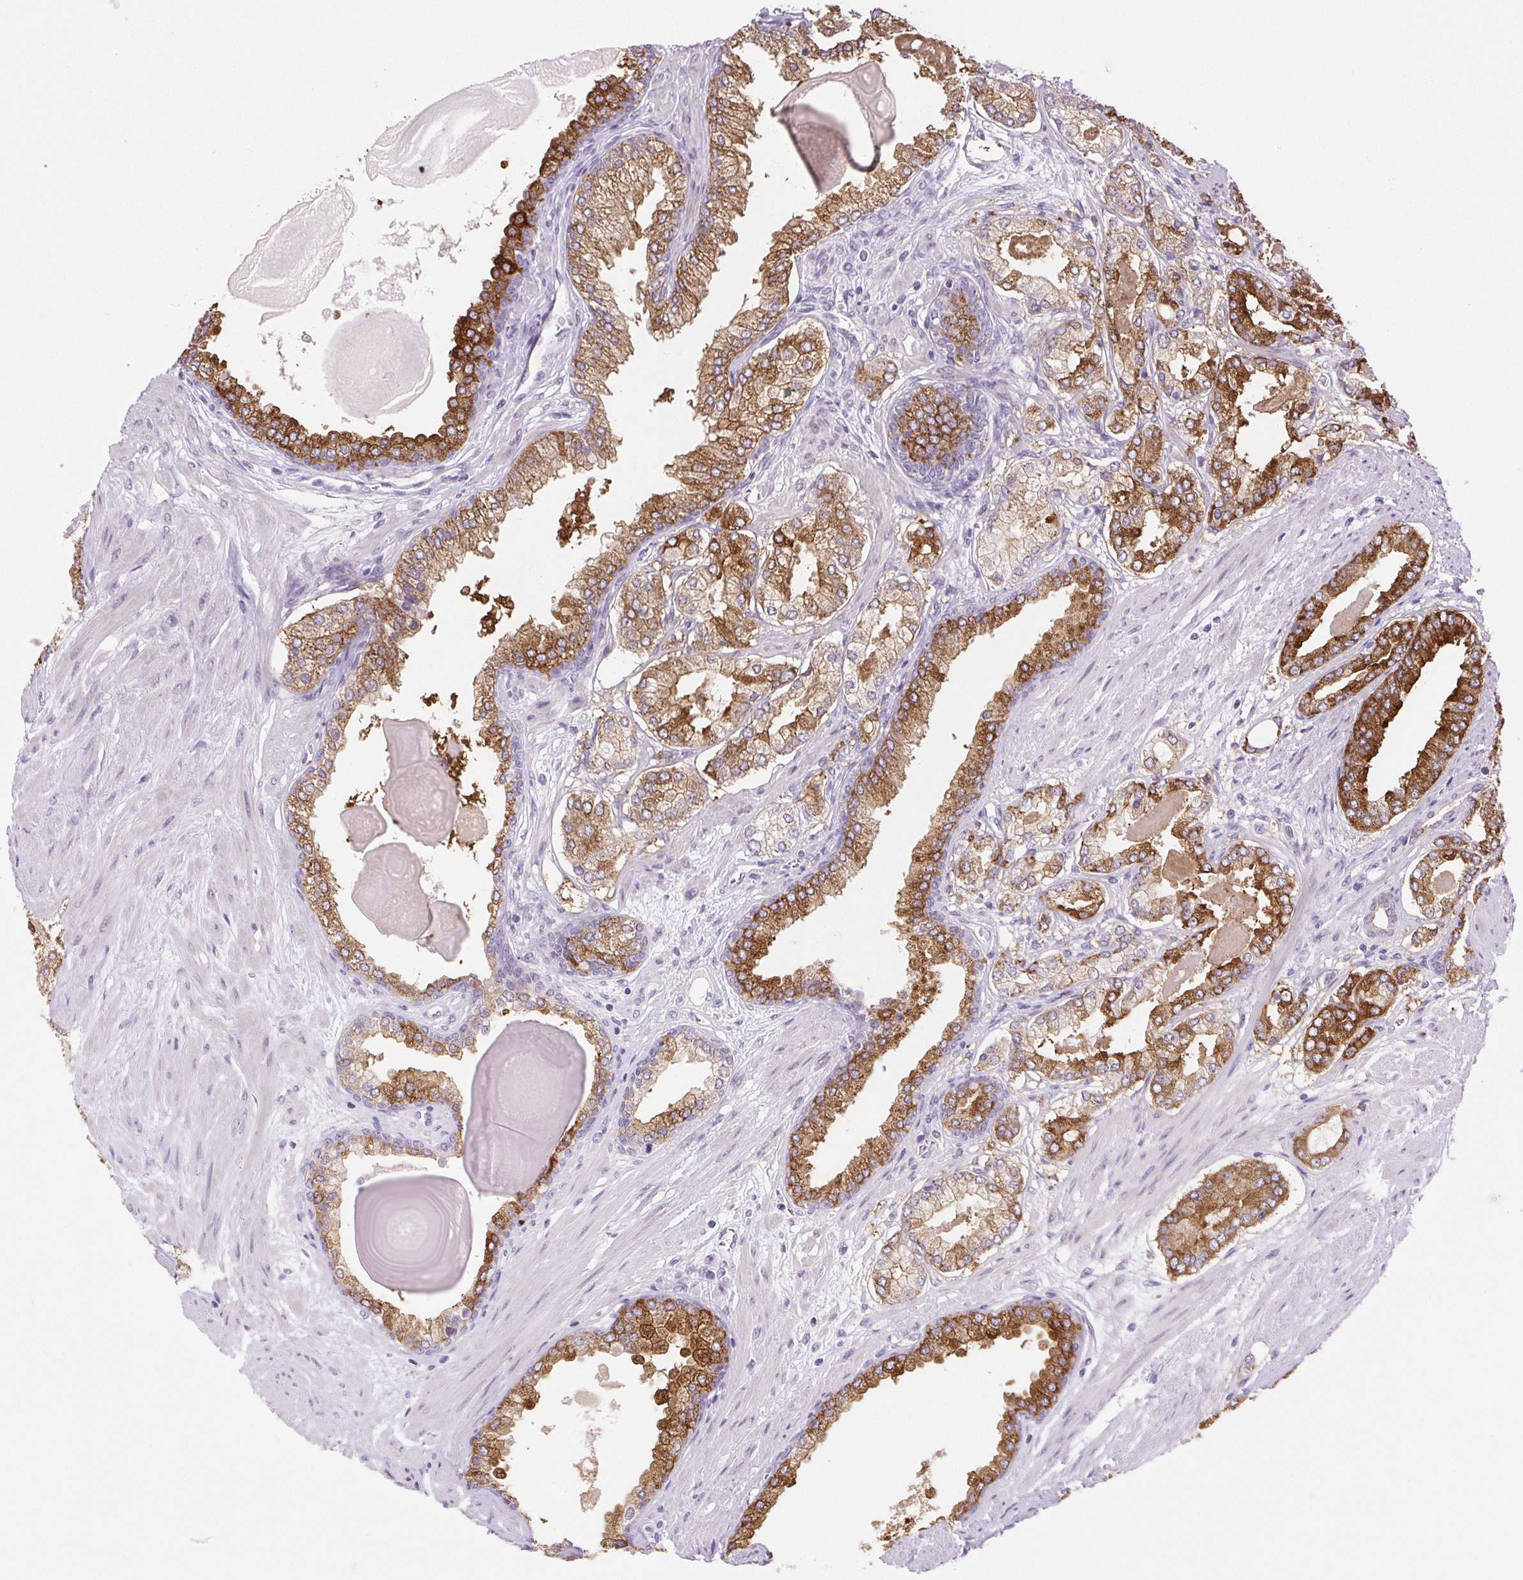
{"staining": {"intensity": "strong", "quantity": "25%-75%", "location": "cytoplasmic/membranous"}, "tissue": "prostate cancer", "cell_type": "Tumor cells", "image_type": "cancer", "snomed": [{"axis": "morphology", "description": "Adenocarcinoma, Low grade"}, {"axis": "topography", "description": "Prostate"}], "caption": "Immunohistochemistry (IHC) micrograph of neoplastic tissue: human prostate adenocarcinoma (low-grade) stained using immunohistochemistry exhibits high levels of strong protein expression localized specifically in the cytoplasmic/membranous of tumor cells, appearing as a cytoplasmic/membranous brown color.", "gene": "BCAS1", "patient": {"sex": "male", "age": 64}}